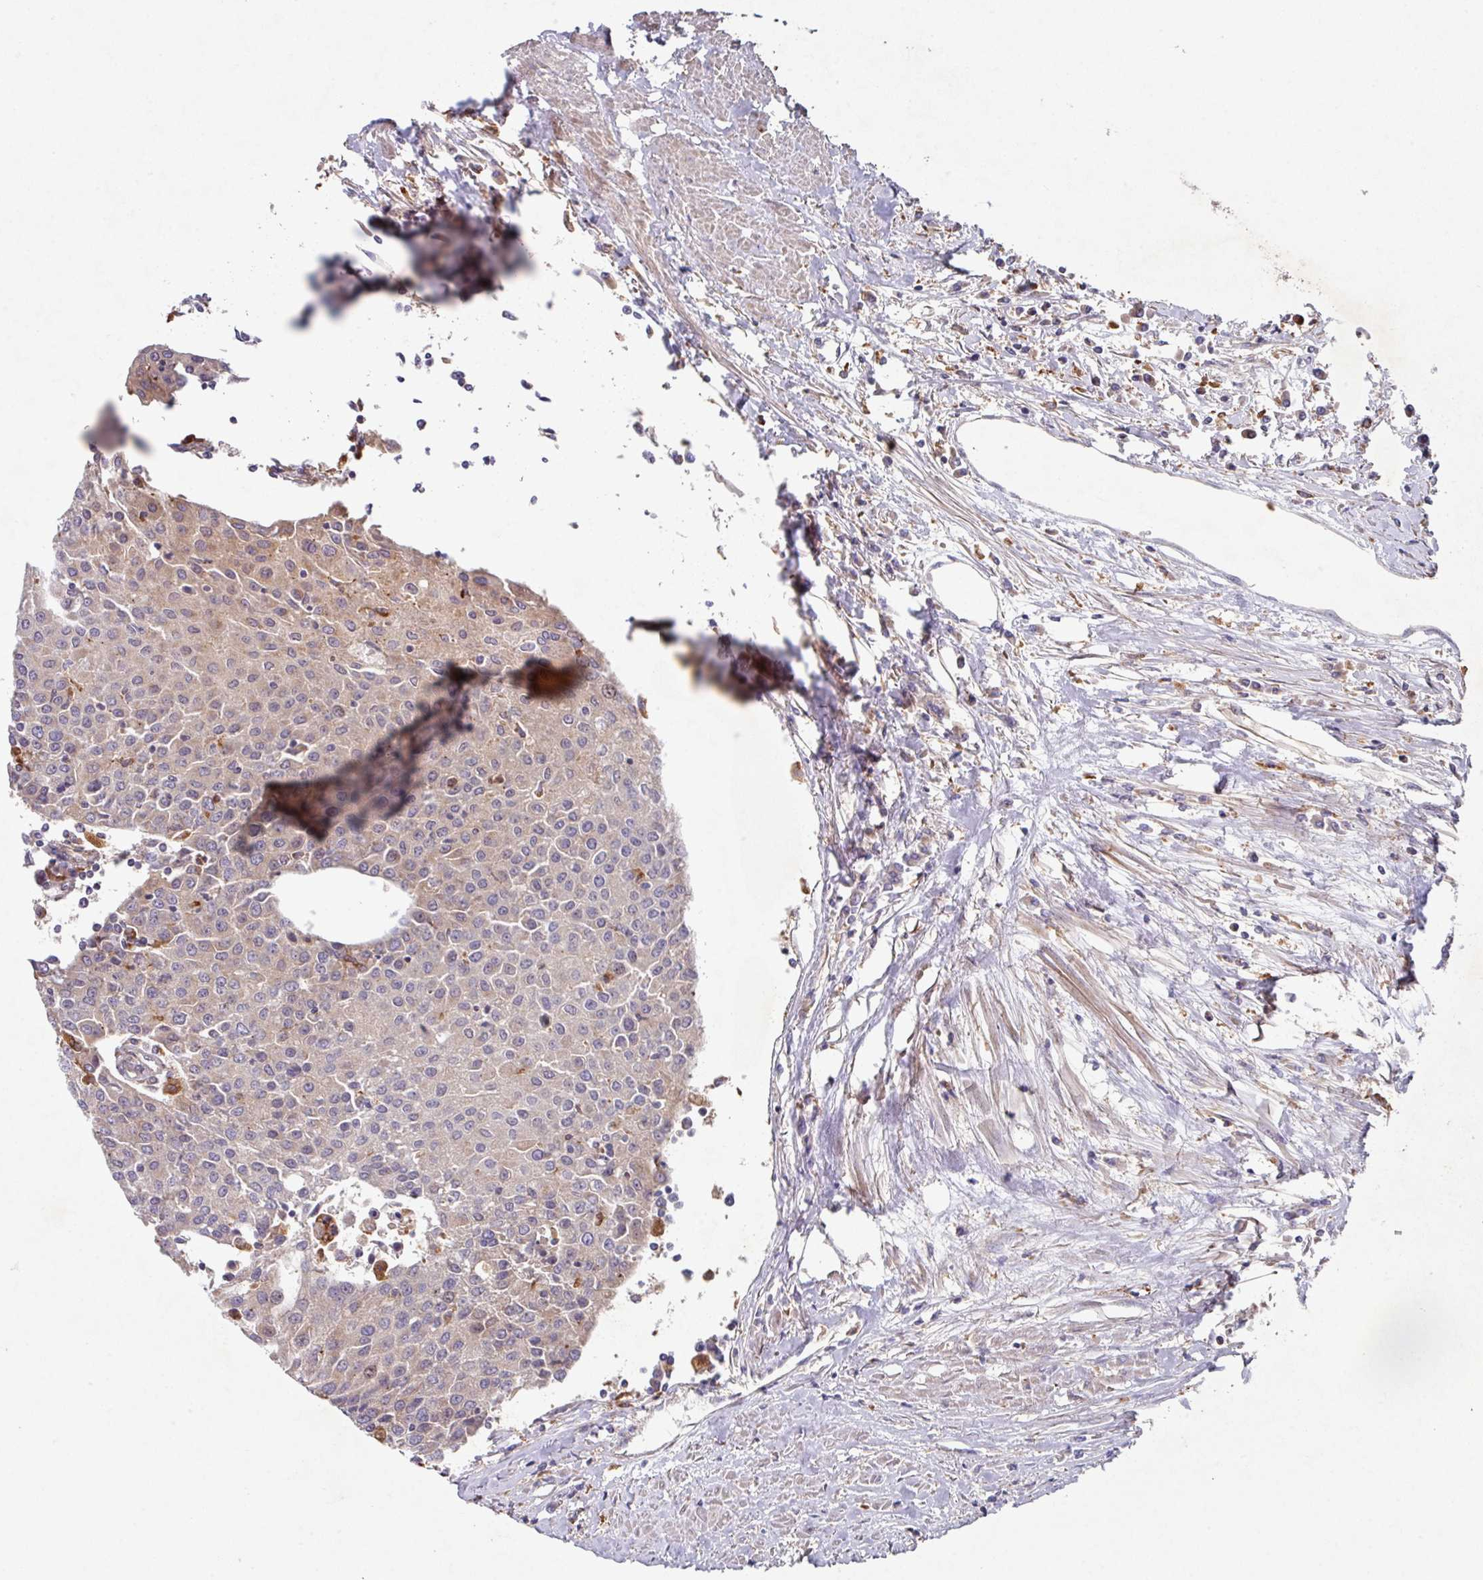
{"staining": {"intensity": "weak", "quantity": "25%-75%", "location": "cytoplasmic/membranous"}, "tissue": "urothelial cancer", "cell_type": "Tumor cells", "image_type": "cancer", "snomed": [{"axis": "morphology", "description": "Urothelial carcinoma, High grade"}, {"axis": "topography", "description": "Urinary bladder"}], "caption": "Tumor cells exhibit low levels of weak cytoplasmic/membranous expression in approximately 25%-75% of cells in urothelial carcinoma (high-grade).", "gene": "TRIM14", "patient": {"sex": "female", "age": 85}}